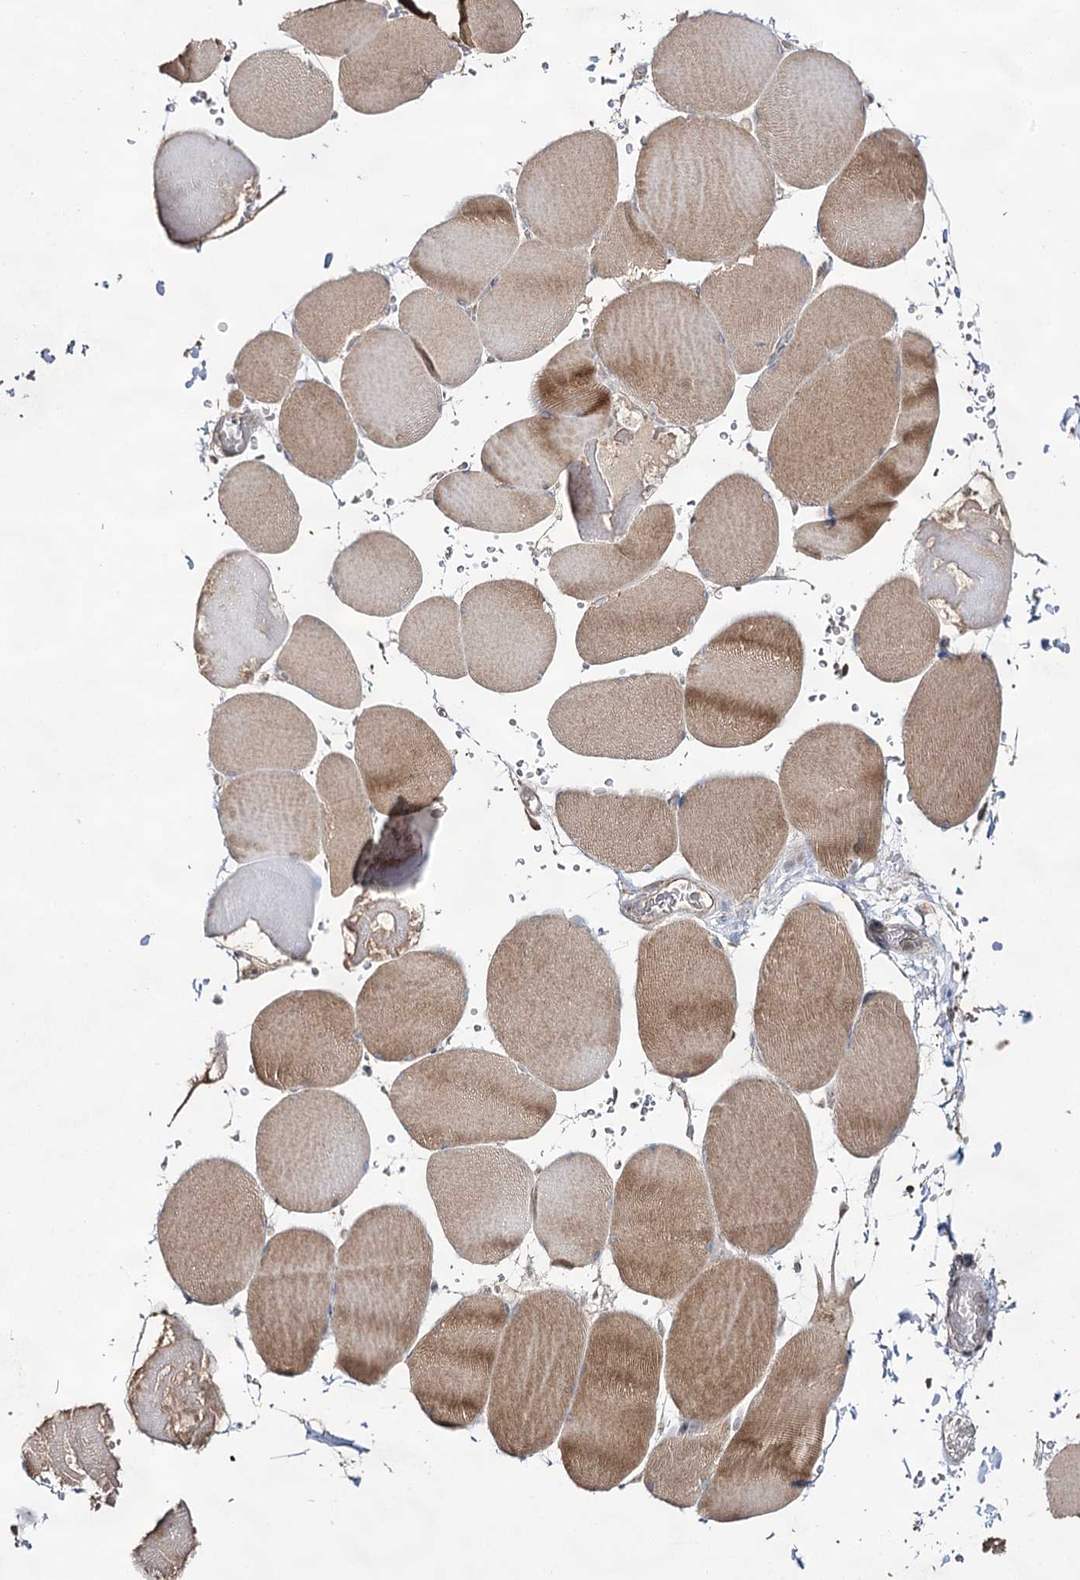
{"staining": {"intensity": "moderate", "quantity": ">75%", "location": "cytoplasmic/membranous"}, "tissue": "skeletal muscle", "cell_type": "Myocytes", "image_type": "normal", "snomed": [{"axis": "morphology", "description": "Normal tissue, NOS"}, {"axis": "topography", "description": "Skeletal muscle"}, {"axis": "topography", "description": "Head-Neck"}], "caption": "Immunohistochemical staining of unremarkable skeletal muscle reveals moderate cytoplasmic/membranous protein expression in approximately >75% of myocytes.", "gene": "ACTR6", "patient": {"sex": "male", "age": 66}}